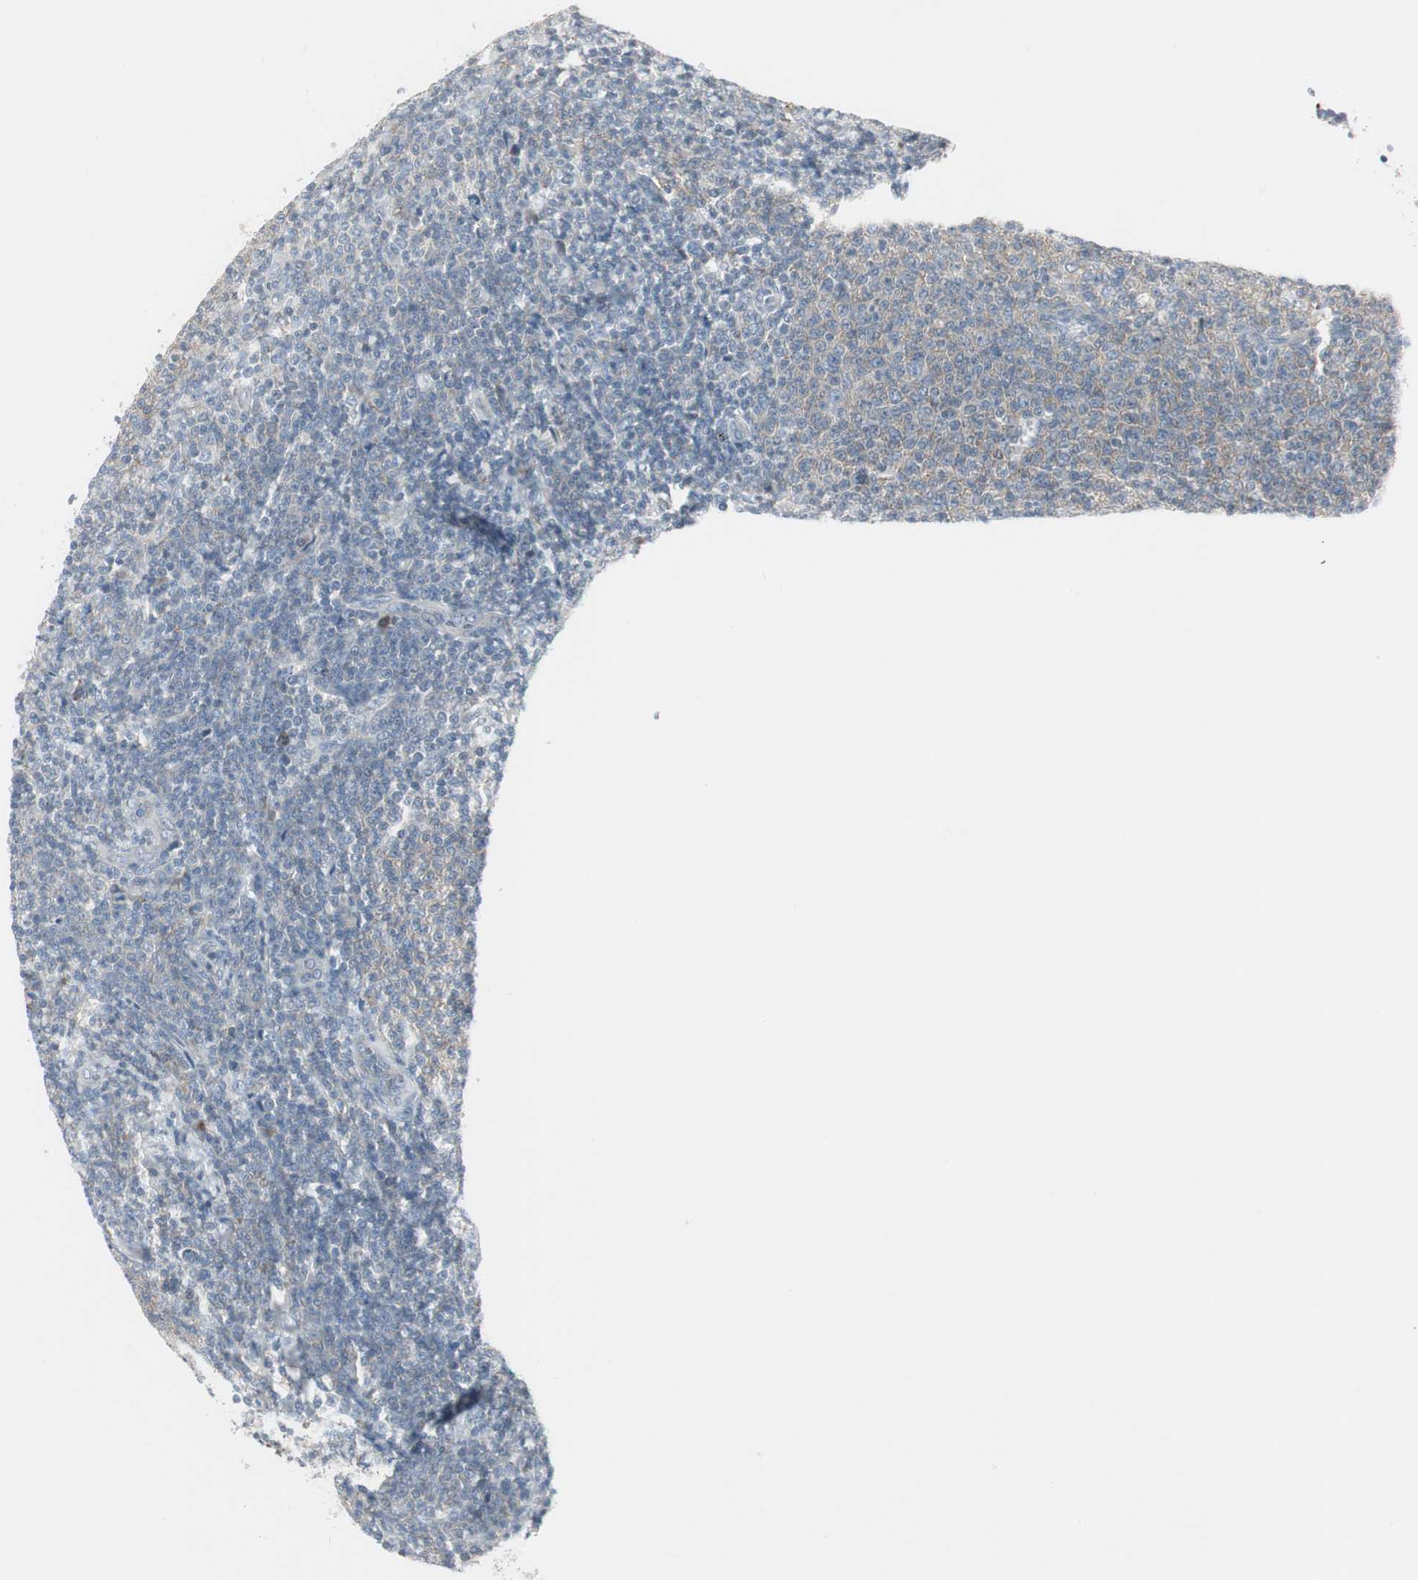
{"staining": {"intensity": "weak", "quantity": "<25%", "location": "cytoplasmic/membranous"}, "tissue": "lymphoma", "cell_type": "Tumor cells", "image_type": "cancer", "snomed": [{"axis": "morphology", "description": "Malignant lymphoma, non-Hodgkin's type, Low grade"}, {"axis": "topography", "description": "Lymph node"}], "caption": "There is no significant positivity in tumor cells of malignant lymphoma, non-Hodgkin's type (low-grade).", "gene": "MAP4K4", "patient": {"sex": "male", "age": 66}}